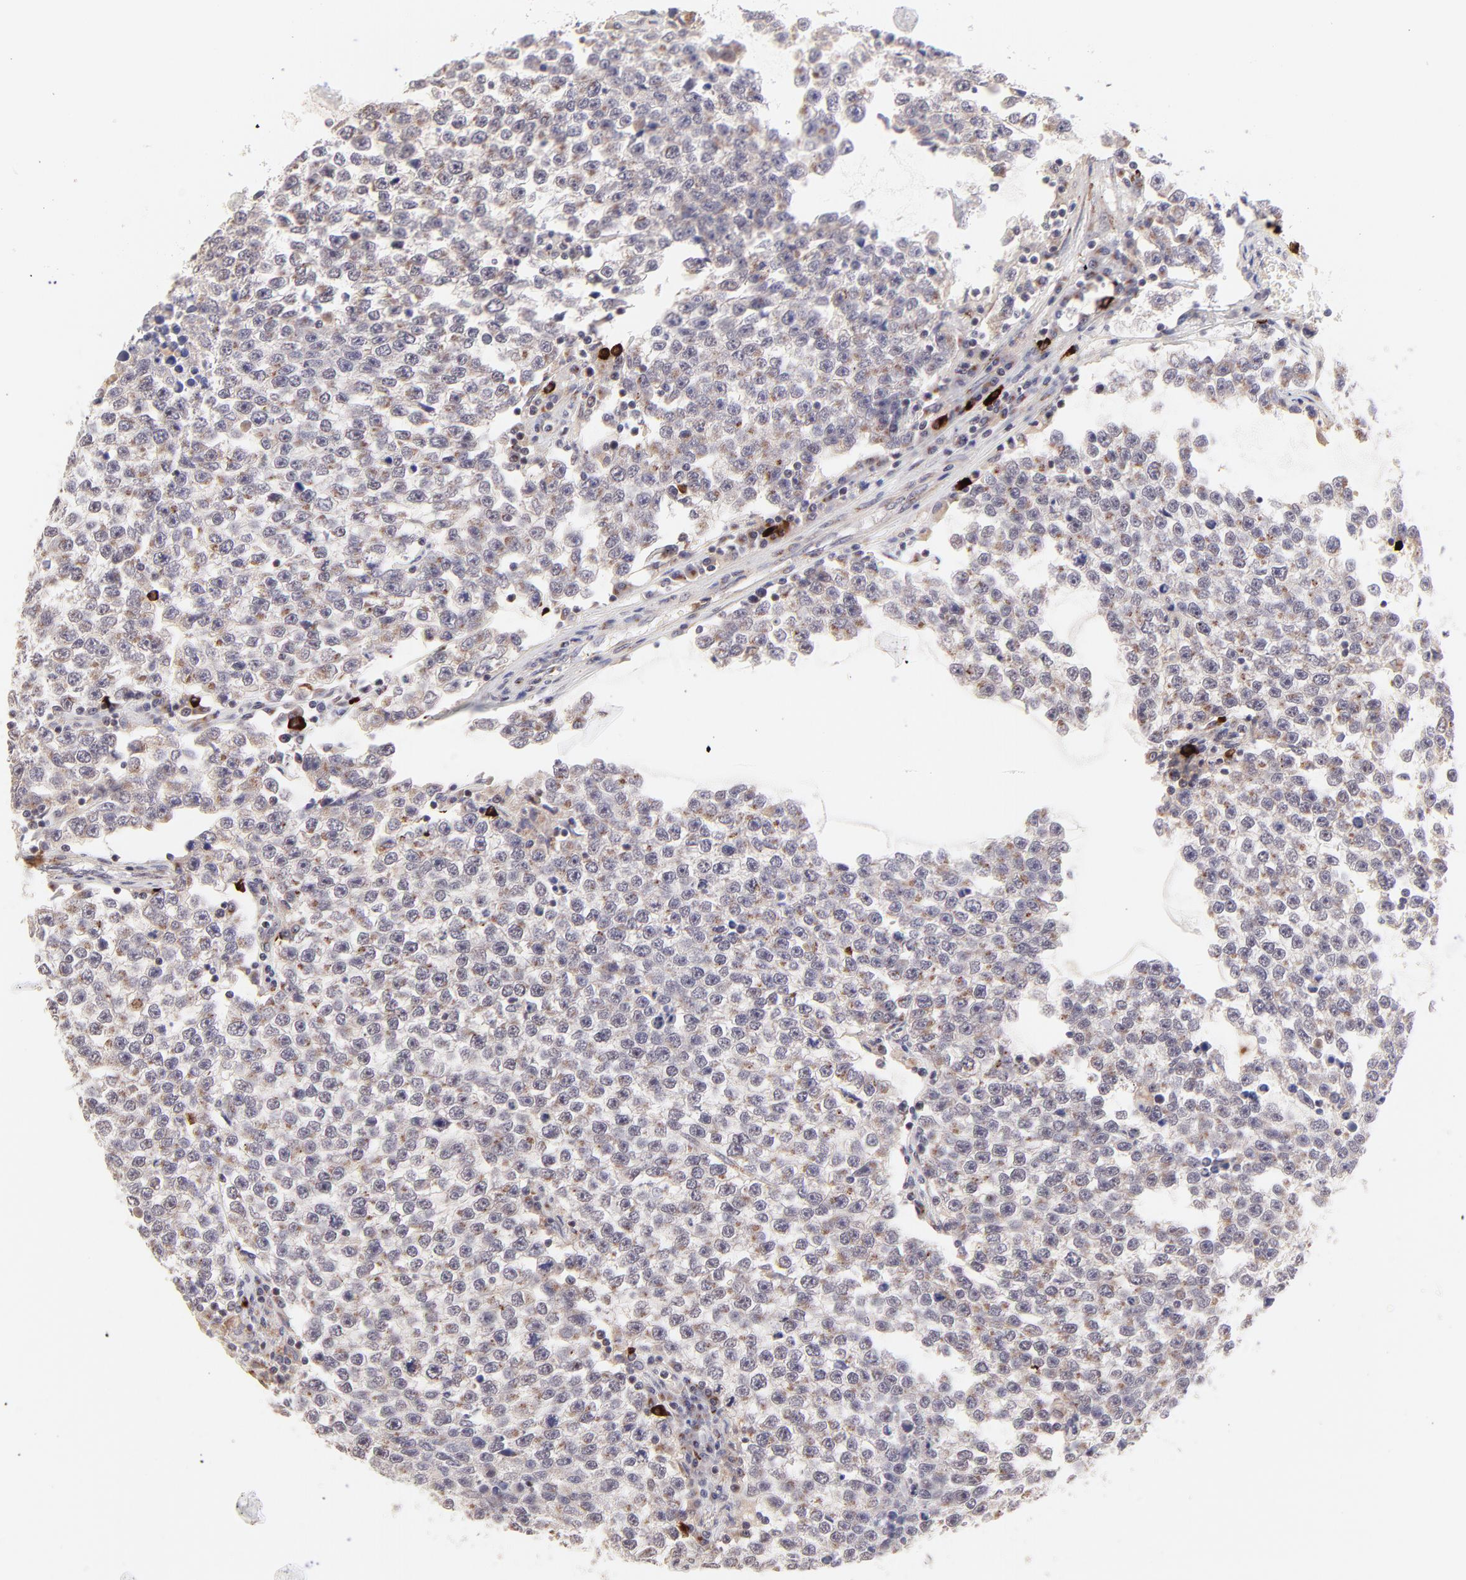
{"staining": {"intensity": "weak", "quantity": ">75%", "location": "cytoplasmic/membranous"}, "tissue": "testis cancer", "cell_type": "Tumor cells", "image_type": "cancer", "snomed": [{"axis": "morphology", "description": "Seminoma, NOS"}, {"axis": "topography", "description": "Testis"}], "caption": "Human testis cancer (seminoma) stained with a protein marker reveals weak staining in tumor cells.", "gene": "MED12", "patient": {"sex": "male", "age": 36}}